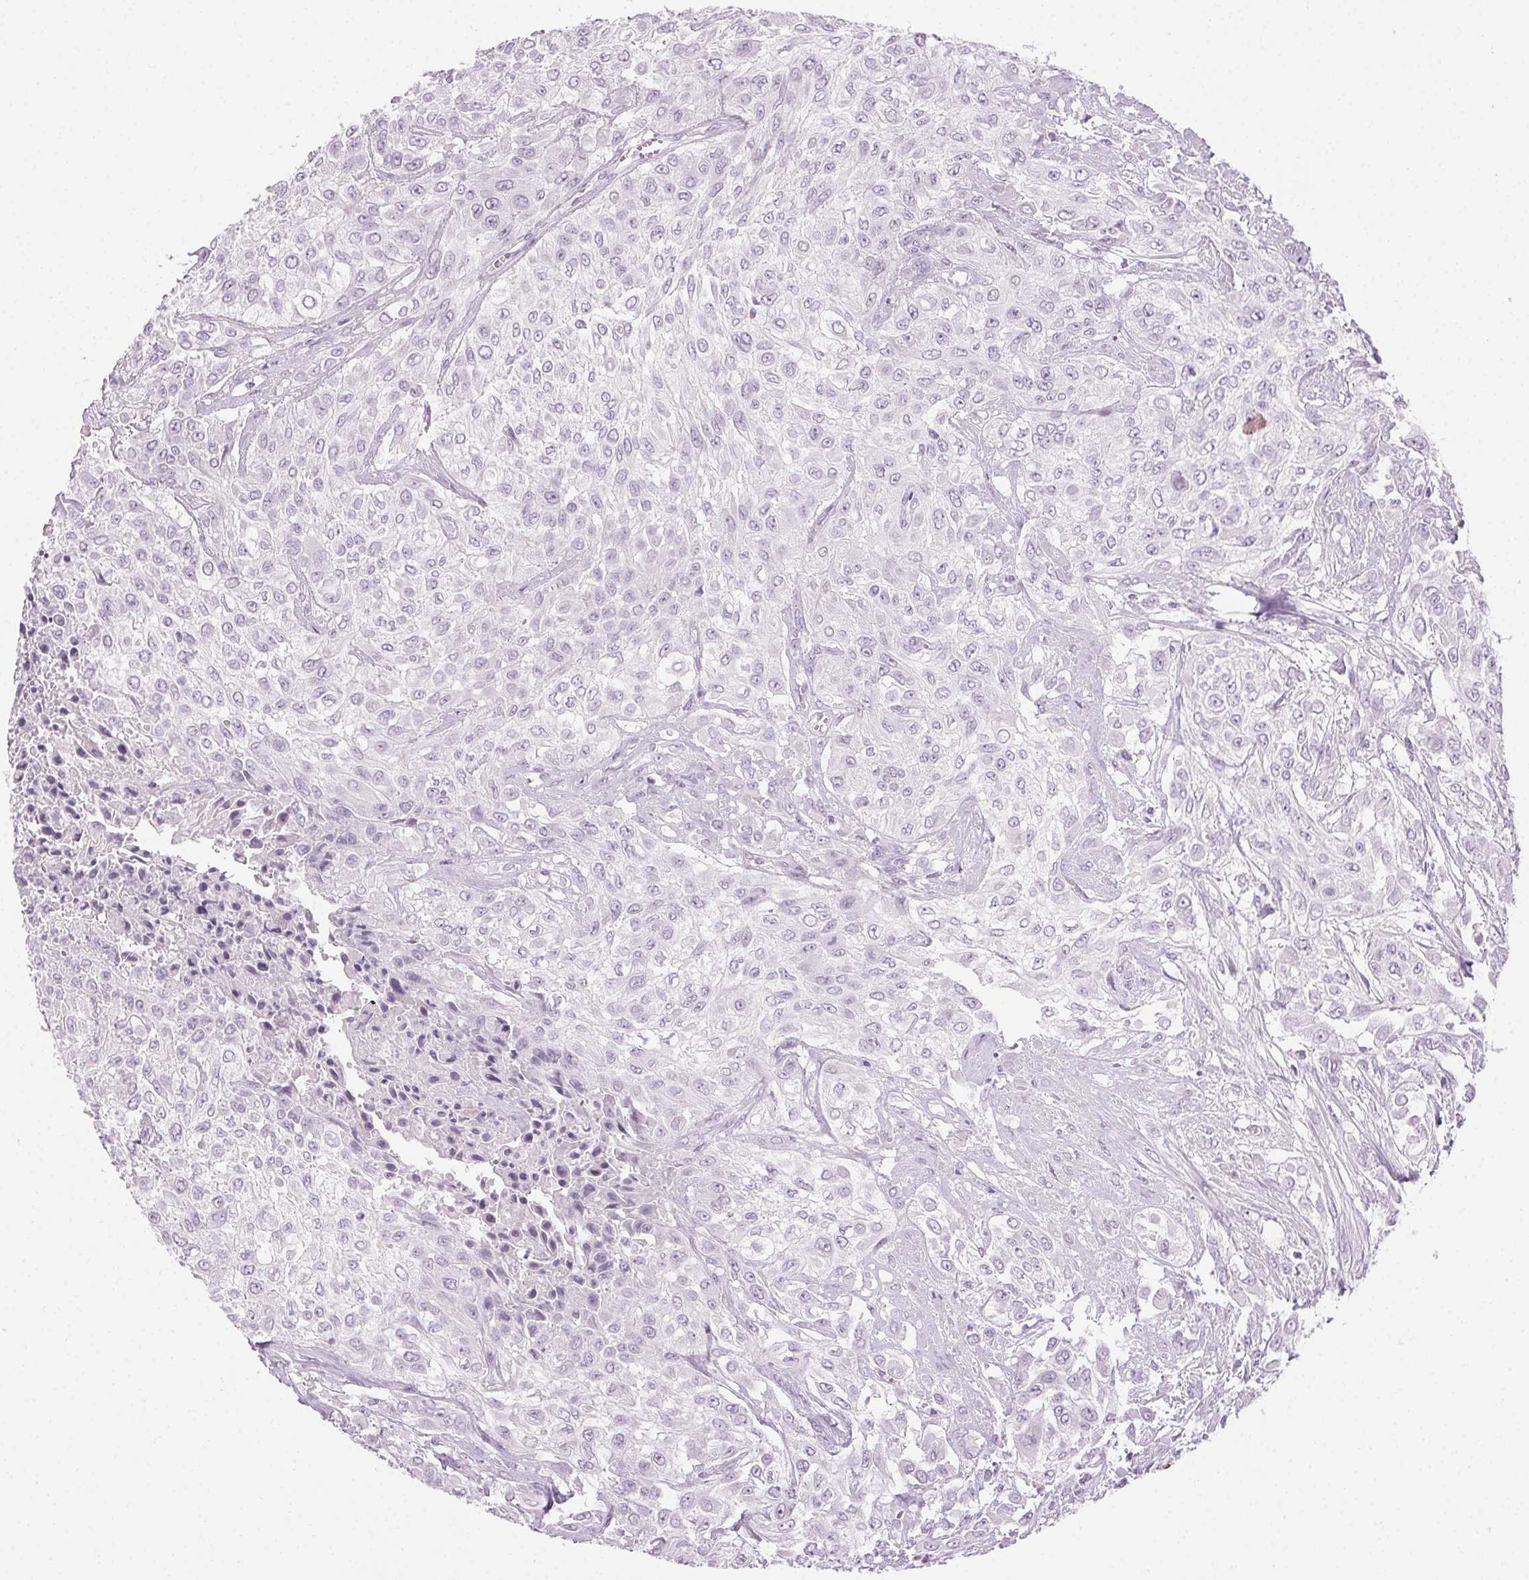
{"staining": {"intensity": "negative", "quantity": "none", "location": "none"}, "tissue": "urothelial cancer", "cell_type": "Tumor cells", "image_type": "cancer", "snomed": [{"axis": "morphology", "description": "Urothelial carcinoma, High grade"}, {"axis": "topography", "description": "Urinary bladder"}], "caption": "Immunohistochemistry (IHC) of human high-grade urothelial carcinoma shows no positivity in tumor cells.", "gene": "AIF1L", "patient": {"sex": "male", "age": 57}}